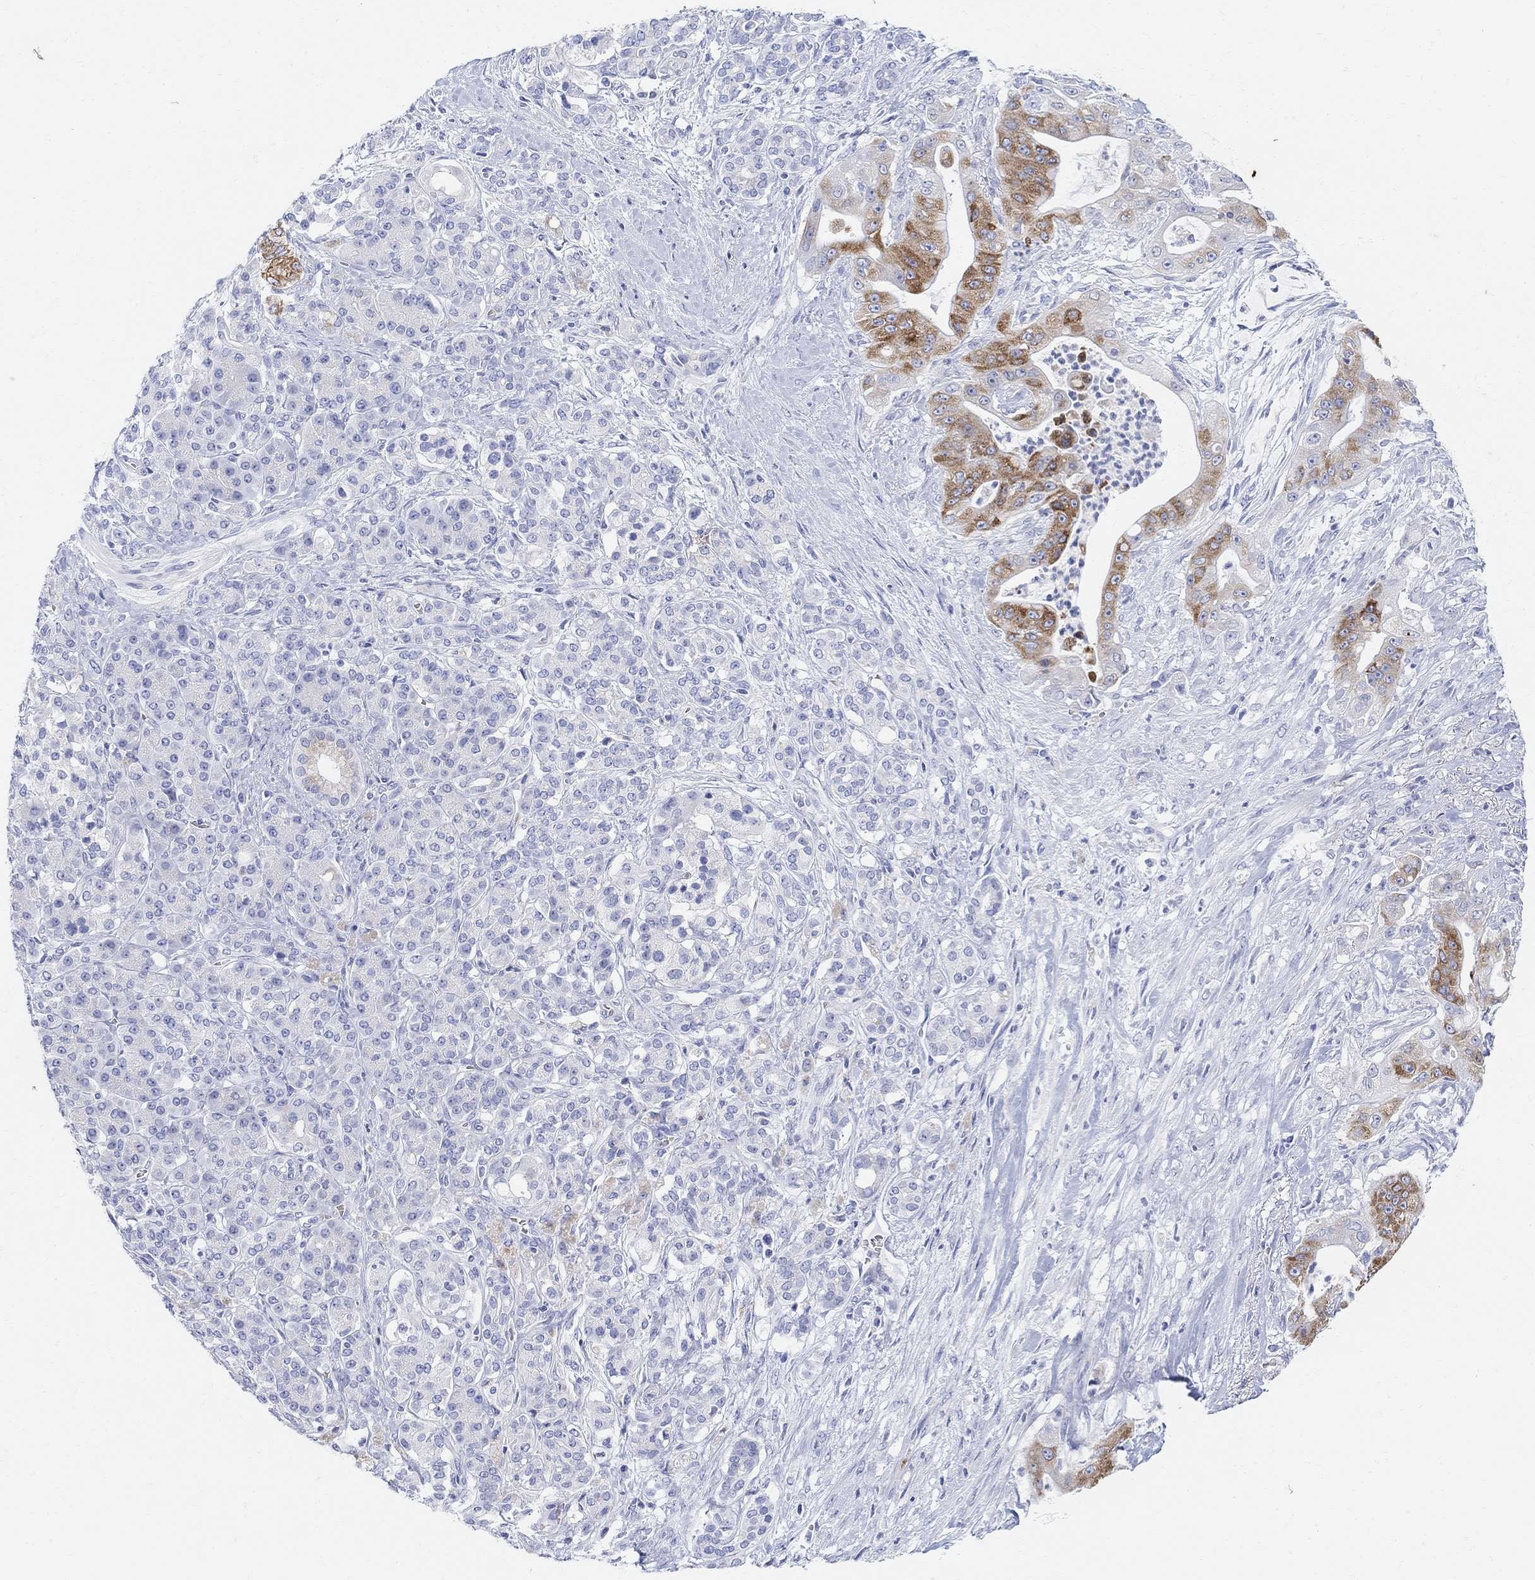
{"staining": {"intensity": "moderate", "quantity": "25%-75%", "location": "cytoplasmic/membranous"}, "tissue": "pancreatic cancer", "cell_type": "Tumor cells", "image_type": "cancer", "snomed": [{"axis": "morphology", "description": "Normal tissue, NOS"}, {"axis": "morphology", "description": "Inflammation, NOS"}, {"axis": "morphology", "description": "Adenocarcinoma, NOS"}, {"axis": "topography", "description": "Pancreas"}], "caption": "Immunohistochemical staining of human pancreatic cancer (adenocarcinoma) shows medium levels of moderate cytoplasmic/membranous protein positivity in approximately 25%-75% of tumor cells. The protein of interest is stained brown, and the nuclei are stained in blue (DAB IHC with brightfield microscopy, high magnification).", "gene": "RETNLB", "patient": {"sex": "male", "age": 57}}